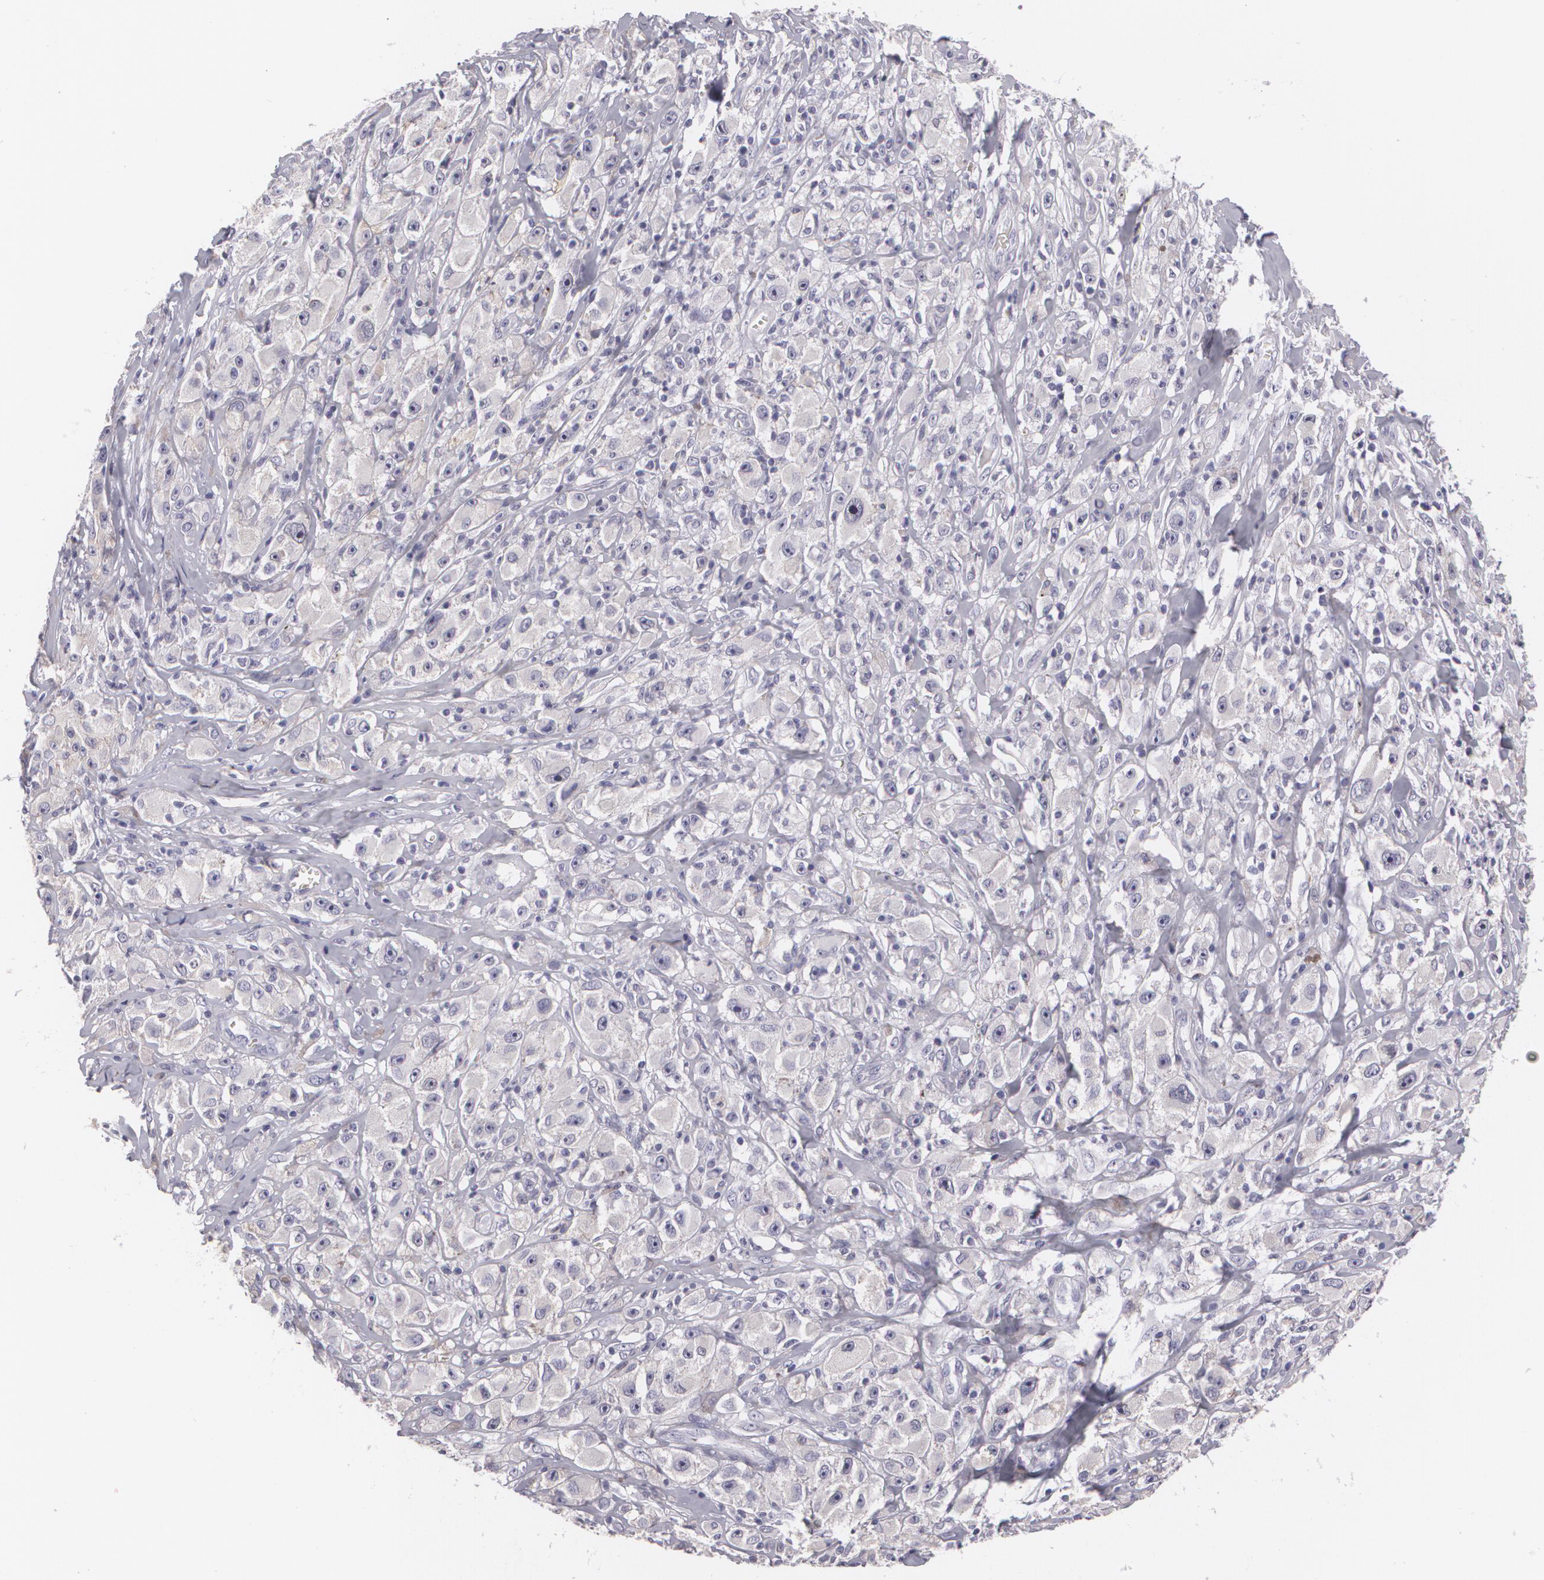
{"staining": {"intensity": "negative", "quantity": "none", "location": "none"}, "tissue": "melanoma", "cell_type": "Tumor cells", "image_type": "cancer", "snomed": [{"axis": "morphology", "description": "Malignant melanoma, NOS"}, {"axis": "topography", "description": "Skin"}], "caption": "IHC photomicrograph of human malignant melanoma stained for a protein (brown), which demonstrates no expression in tumor cells. Brightfield microscopy of immunohistochemistry (IHC) stained with DAB (3,3'-diaminobenzidine) (brown) and hematoxylin (blue), captured at high magnification.", "gene": "MAP2", "patient": {"sex": "male", "age": 56}}